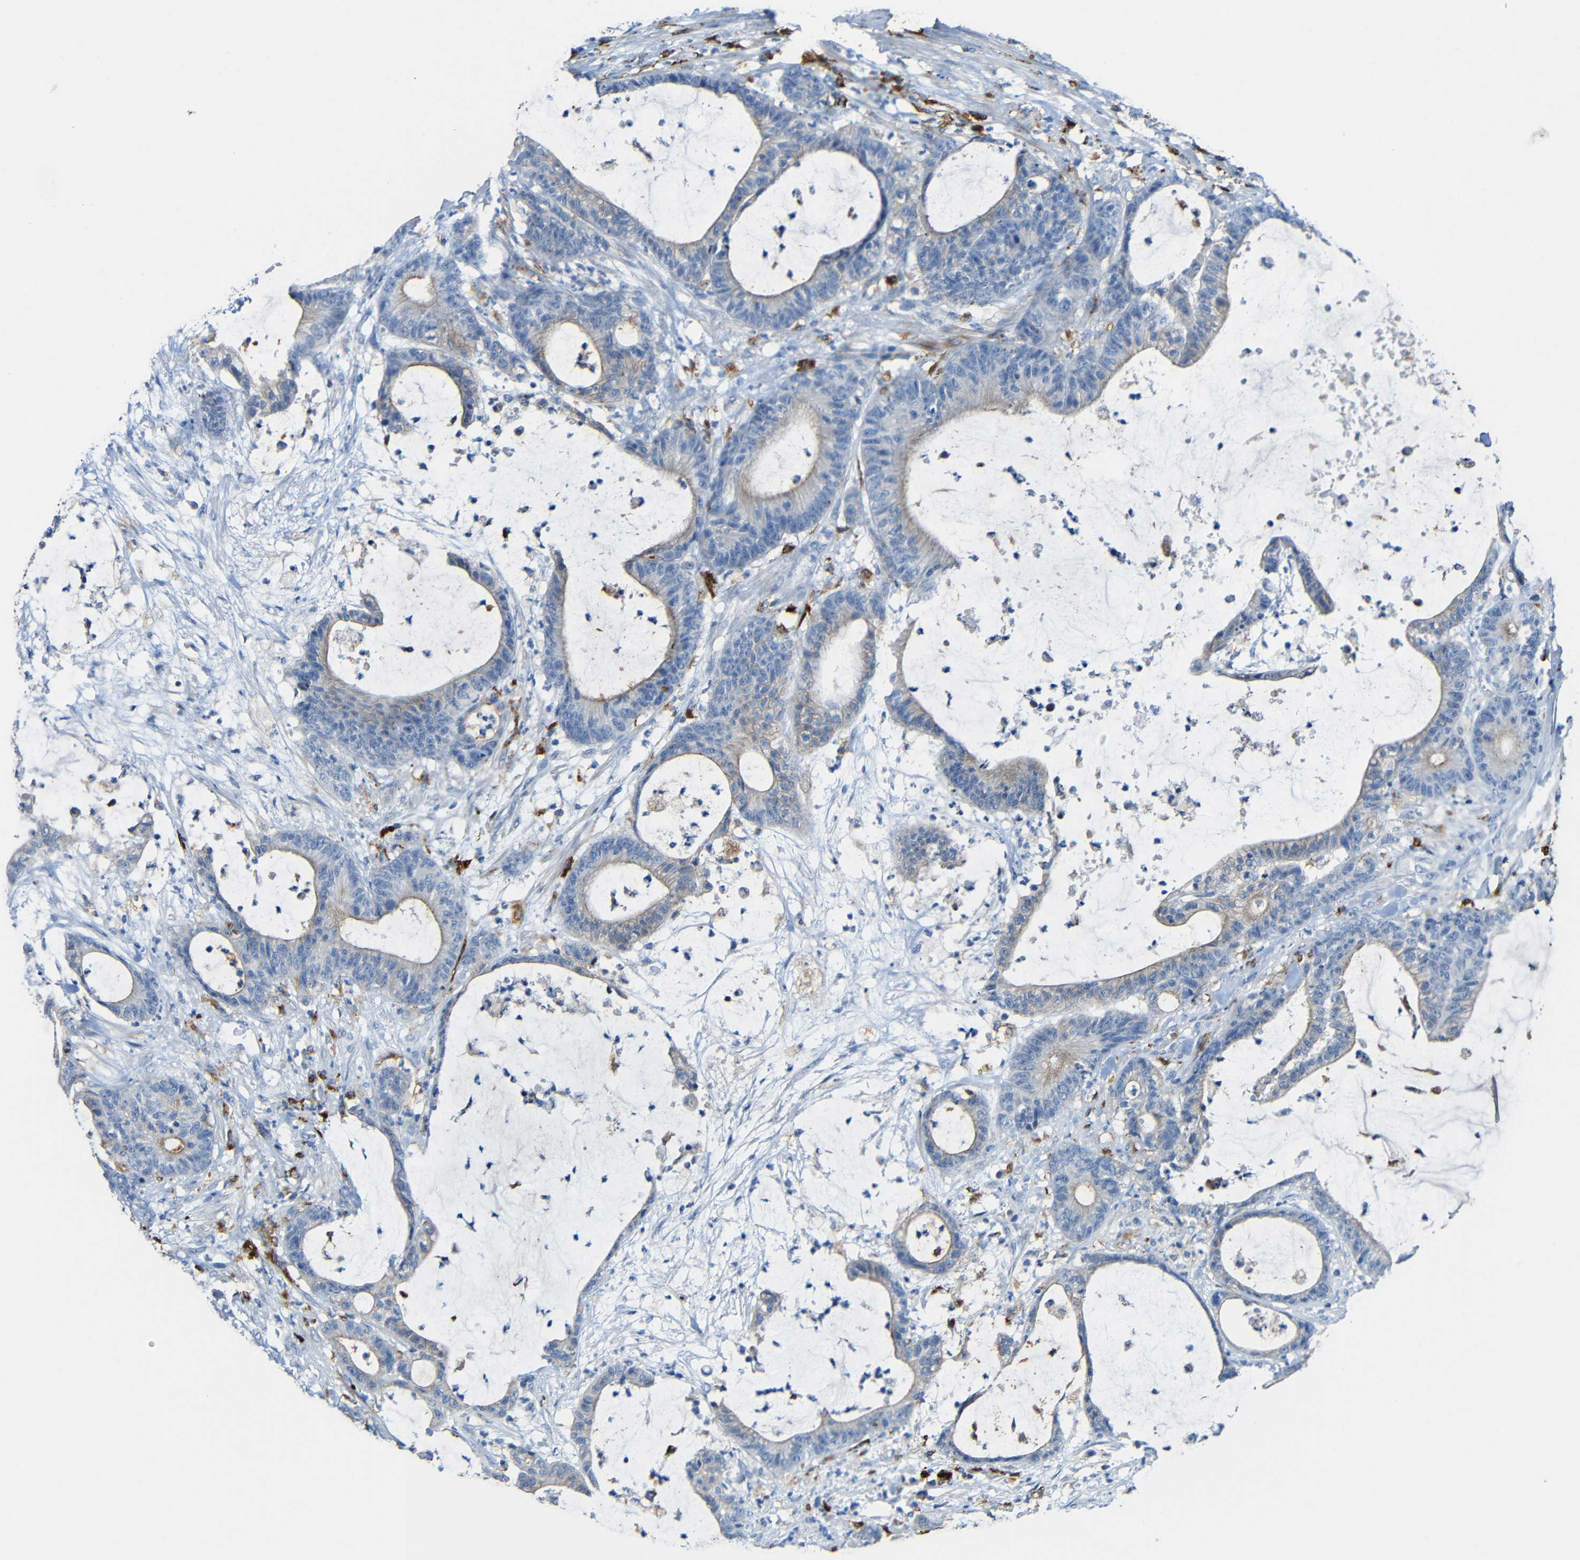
{"staining": {"intensity": "moderate", "quantity": ">75%", "location": "cytoplasmic/membranous"}, "tissue": "colorectal cancer", "cell_type": "Tumor cells", "image_type": "cancer", "snomed": [{"axis": "morphology", "description": "Adenocarcinoma, NOS"}, {"axis": "topography", "description": "Colon"}], "caption": "Human colorectal adenocarcinoma stained for a protein (brown) reveals moderate cytoplasmic/membranous positive staining in about >75% of tumor cells.", "gene": "HLA-DMA", "patient": {"sex": "female", "age": 84}}